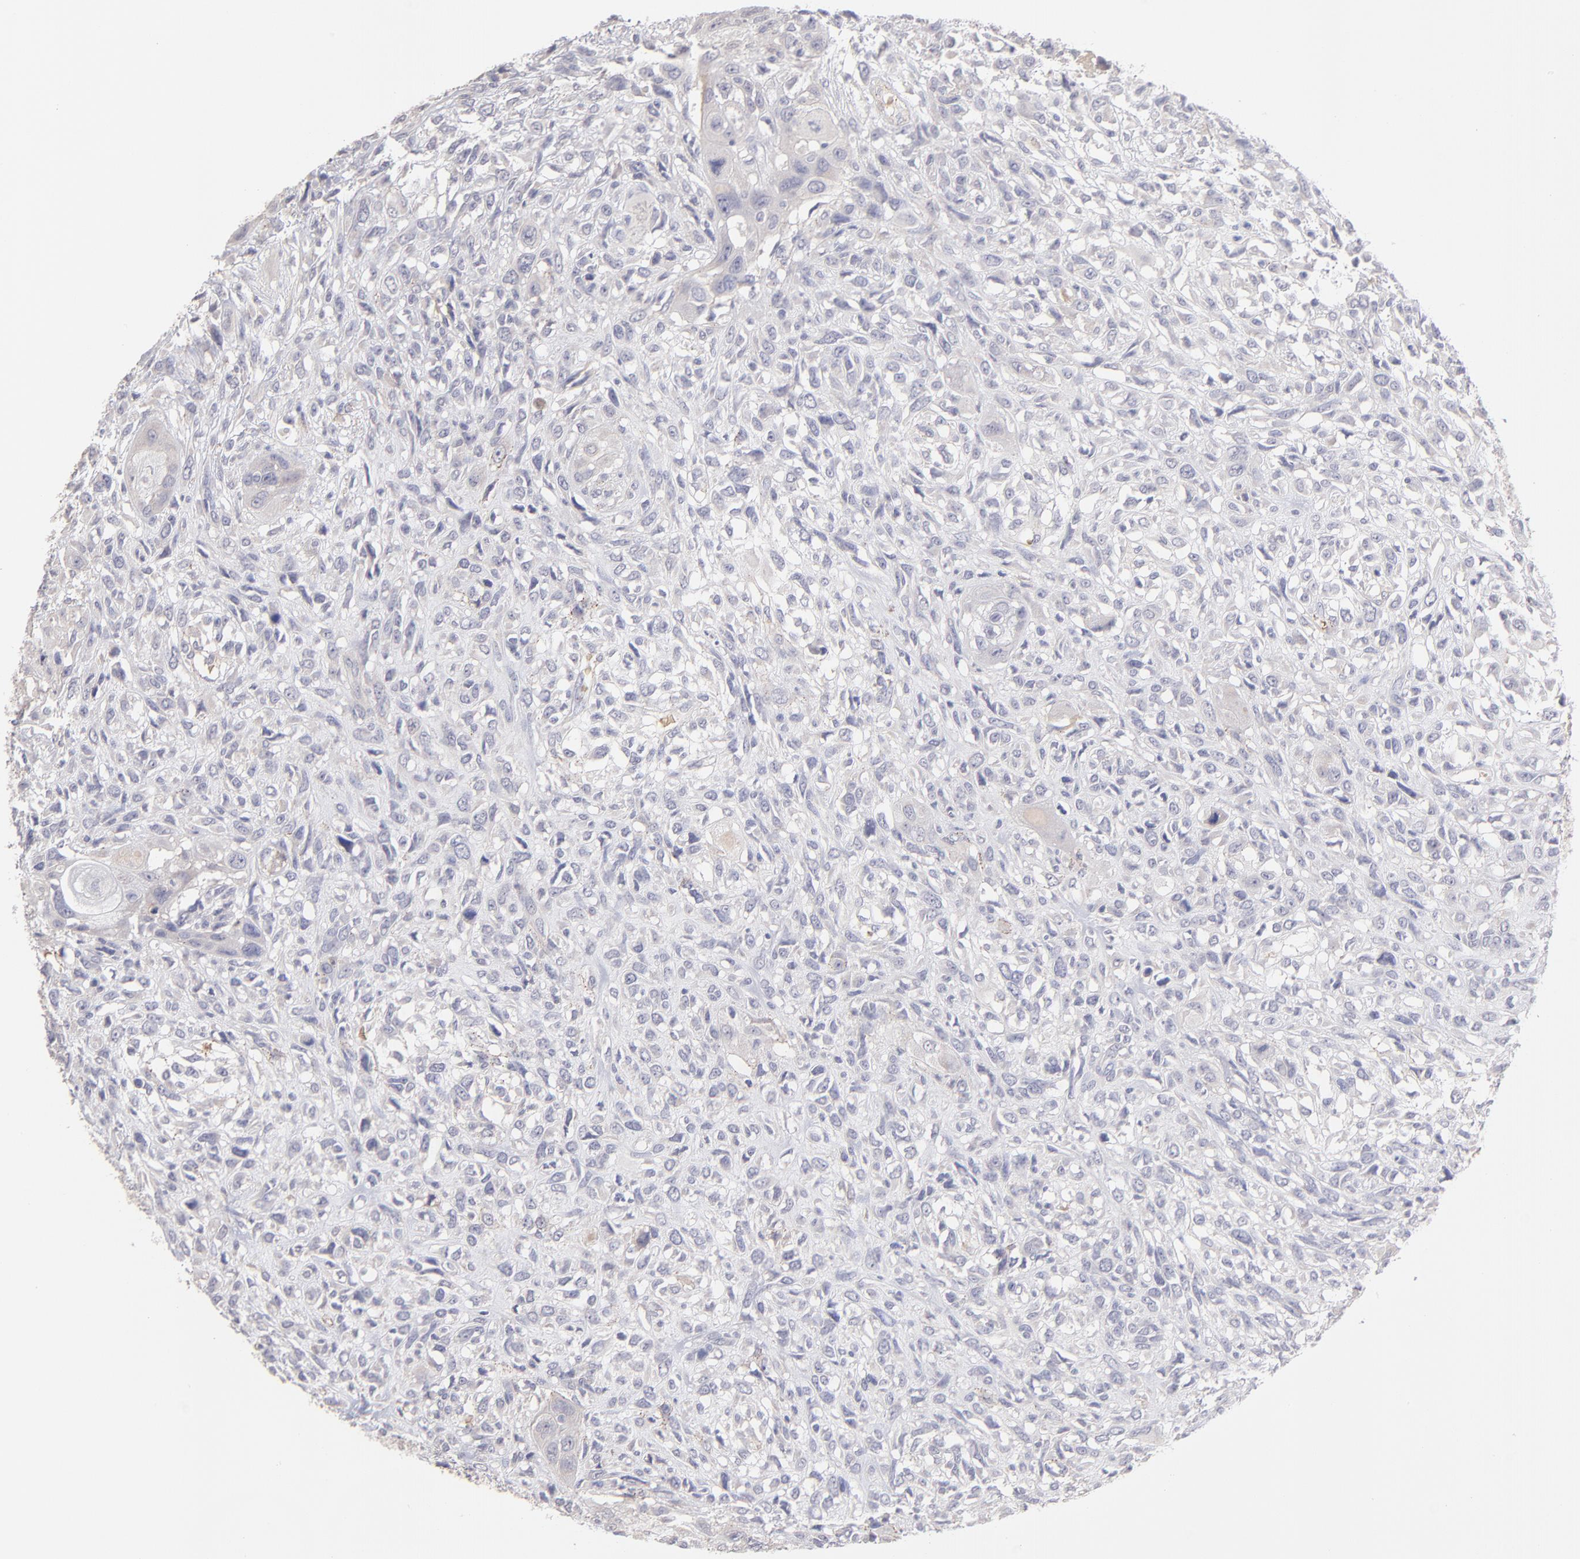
{"staining": {"intensity": "weak", "quantity": "25%-75%", "location": "cytoplasmic/membranous"}, "tissue": "head and neck cancer", "cell_type": "Tumor cells", "image_type": "cancer", "snomed": [{"axis": "morphology", "description": "Neoplasm, malignant, NOS"}, {"axis": "topography", "description": "Salivary gland"}, {"axis": "topography", "description": "Head-Neck"}], "caption": "Head and neck malignant neoplasm tissue shows weak cytoplasmic/membranous staining in about 25%-75% of tumor cells, visualized by immunohistochemistry.", "gene": "F13B", "patient": {"sex": "male", "age": 43}}